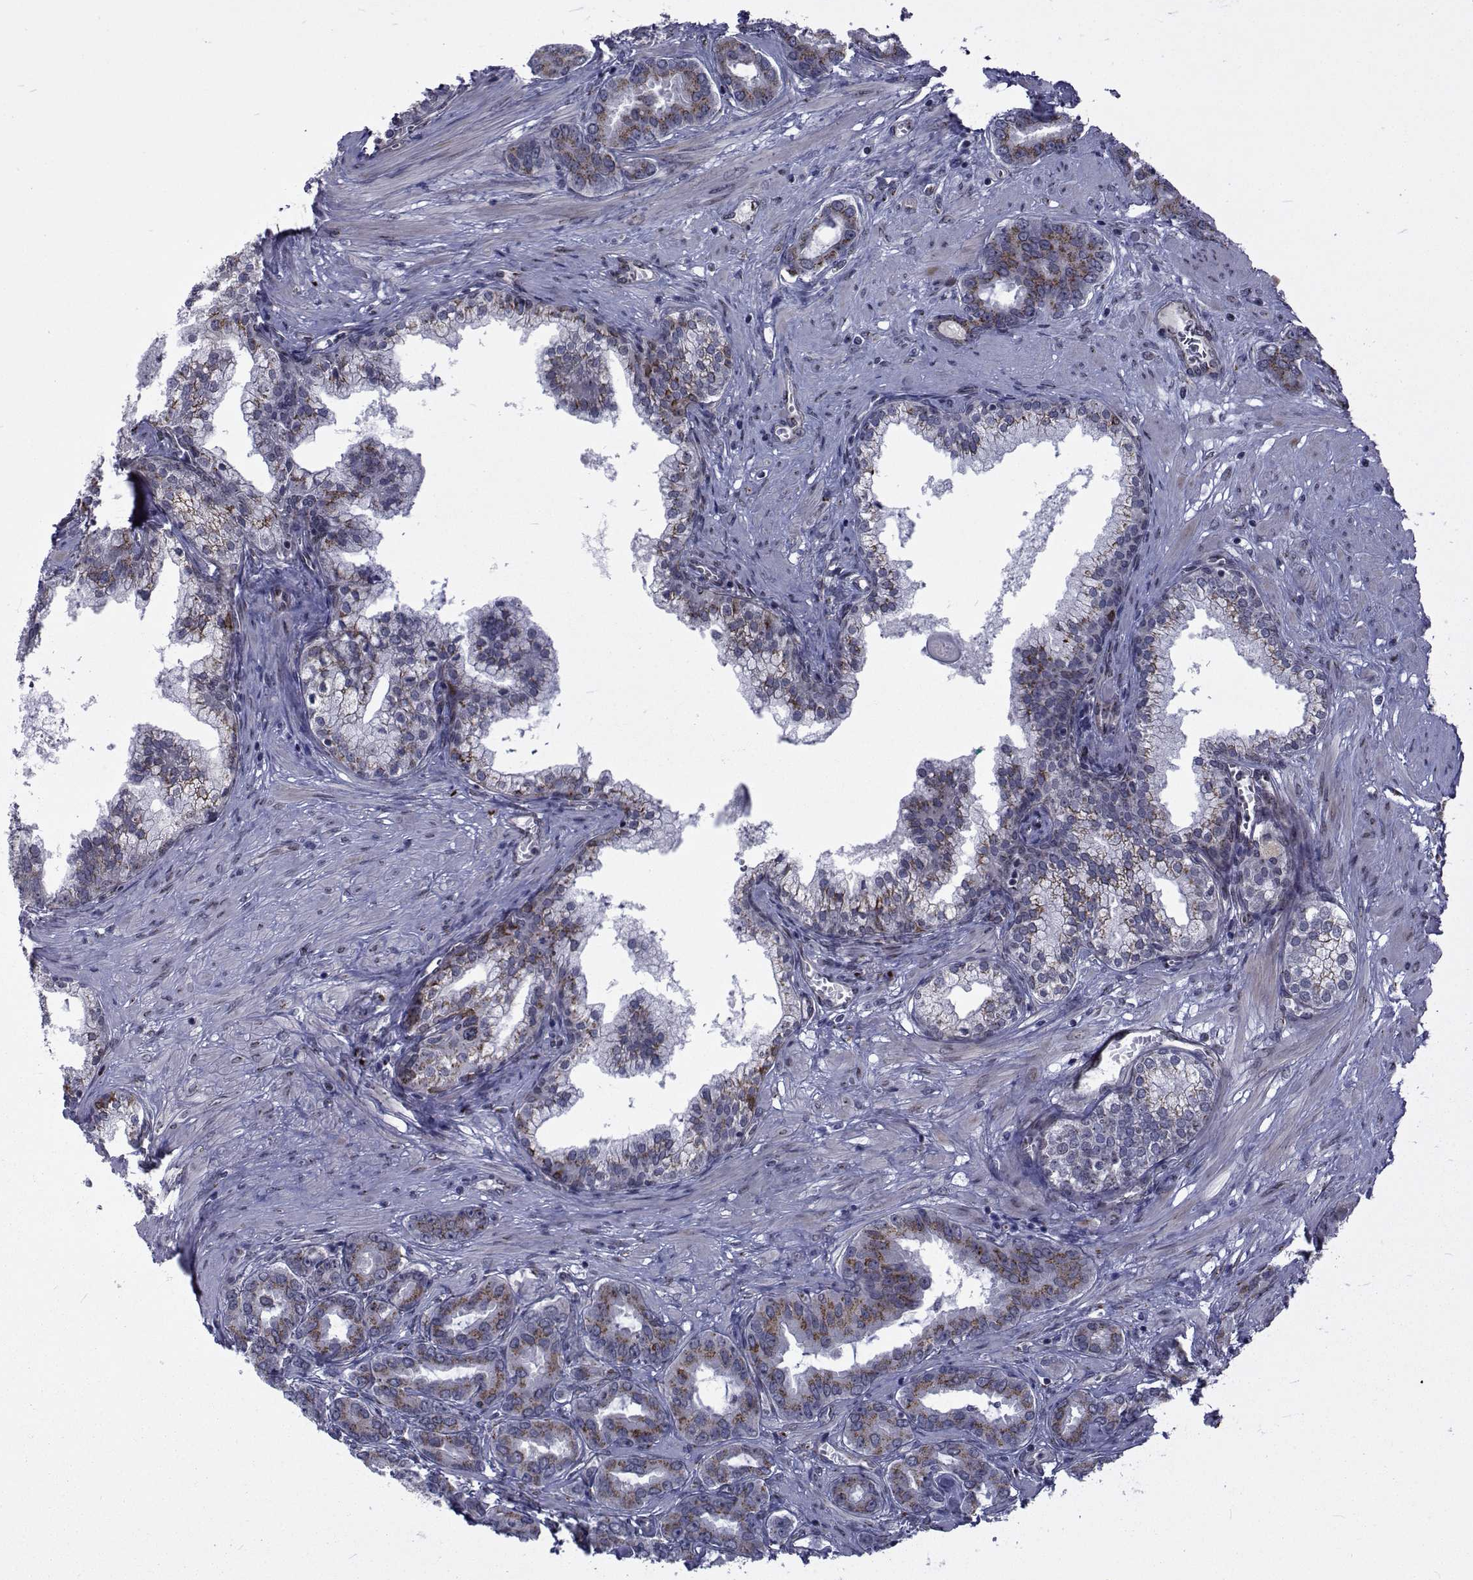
{"staining": {"intensity": "strong", "quantity": "25%-75%", "location": "cytoplasmic/membranous"}, "tissue": "prostate cancer", "cell_type": "Tumor cells", "image_type": "cancer", "snomed": [{"axis": "morphology", "description": "Adenocarcinoma, NOS"}, {"axis": "topography", "description": "Prostate"}], "caption": "Immunohistochemical staining of human prostate cancer demonstrates strong cytoplasmic/membranous protein positivity in about 25%-75% of tumor cells.", "gene": "ATP6V1C2", "patient": {"sex": "male", "age": 67}}